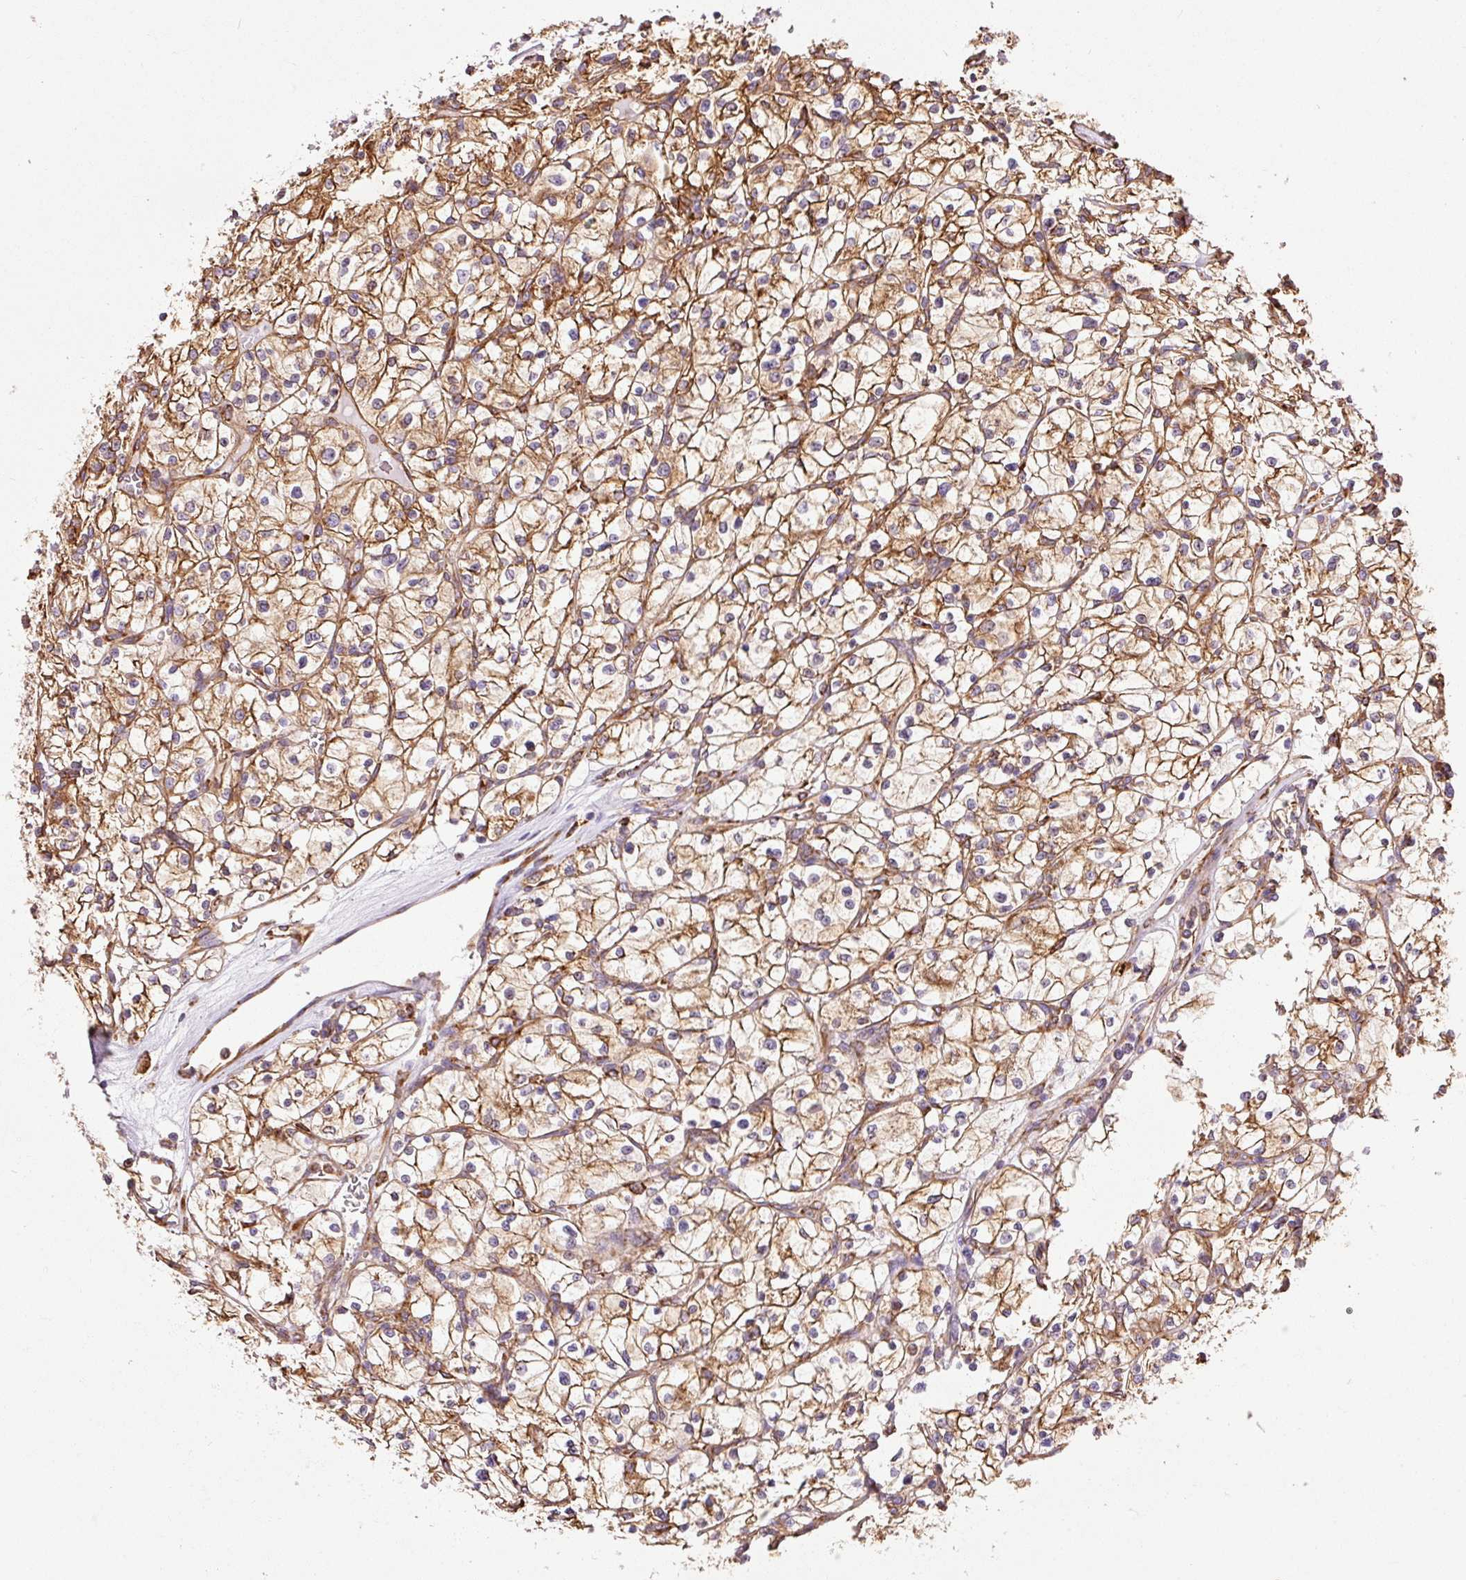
{"staining": {"intensity": "moderate", "quantity": ">75%", "location": "cytoplasmic/membranous"}, "tissue": "renal cancer", "cell_type": "Tumor cells", "image_type": "cancer", "snomed": [{"axis": "morphology", "description": "Adenocarcinoma, NOS"}, {"axis": "topography", "description": "Kidney"}], "caption": "This is a histology image of IHC staining of renal cancer, which shows moderate staining in the cytoplasmic/membranous of tumor cells.", "gene": "KLC1", "patient": {"sex": "female", "age": 64}}